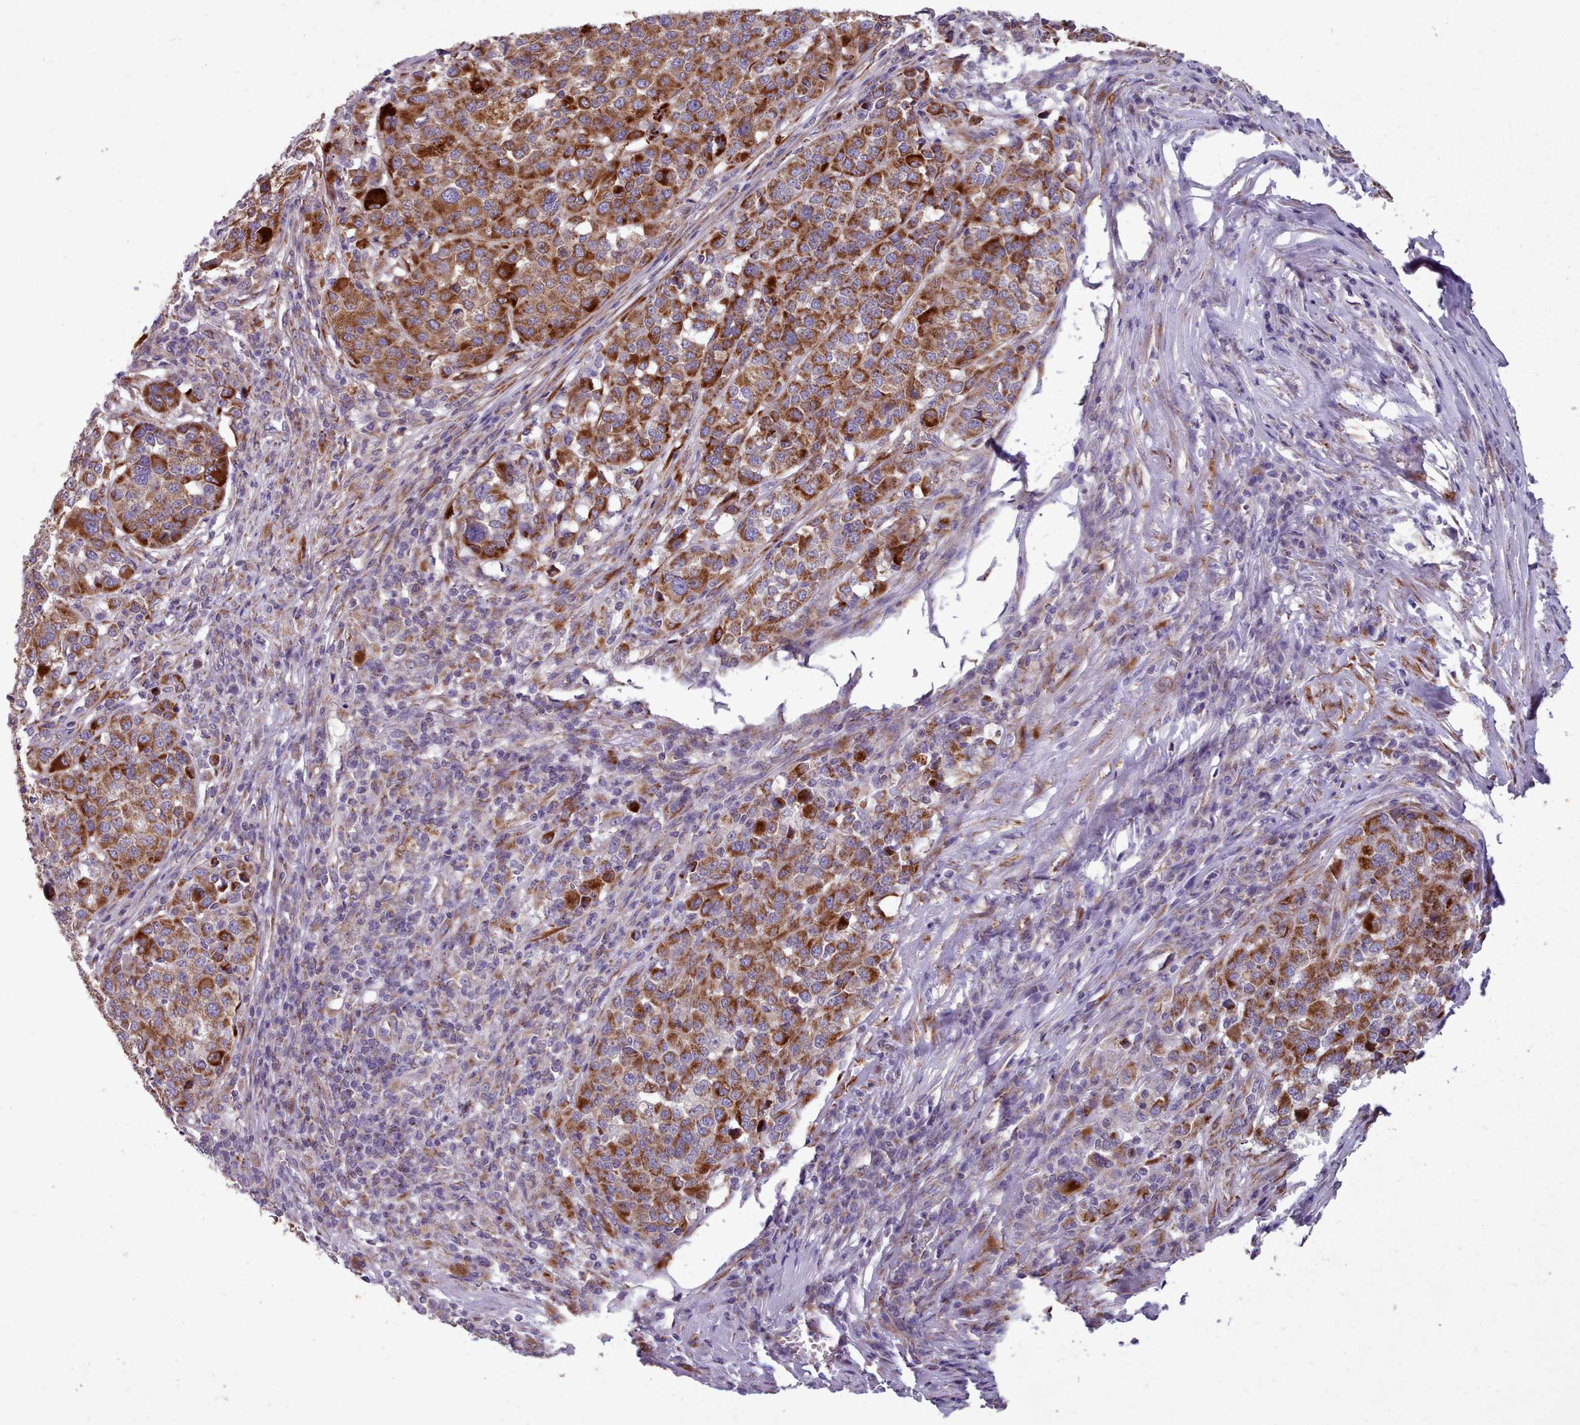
{"staining": {"intensity": "moderate", "quantity": ">75%", "location": "cytoplasmic/membranous"}, "tissue": "melanoma", "cell_type": "Tumor cells", "image_type": "cancer", "snomed": [{"axis": "morphology", "description": "Malignant melanoma, Metastatic site"}, {"axis": "topography", "description": "Lymph node"}], "caption": "Protein analysis of malignant melanoma (metastatic site) tissue demonstrates moderate cytoplasmic/membranous staining in approximately >75% of tumor cells.", "gene": "FKBP10", "patient": {"sex": "male", "age": 44}}